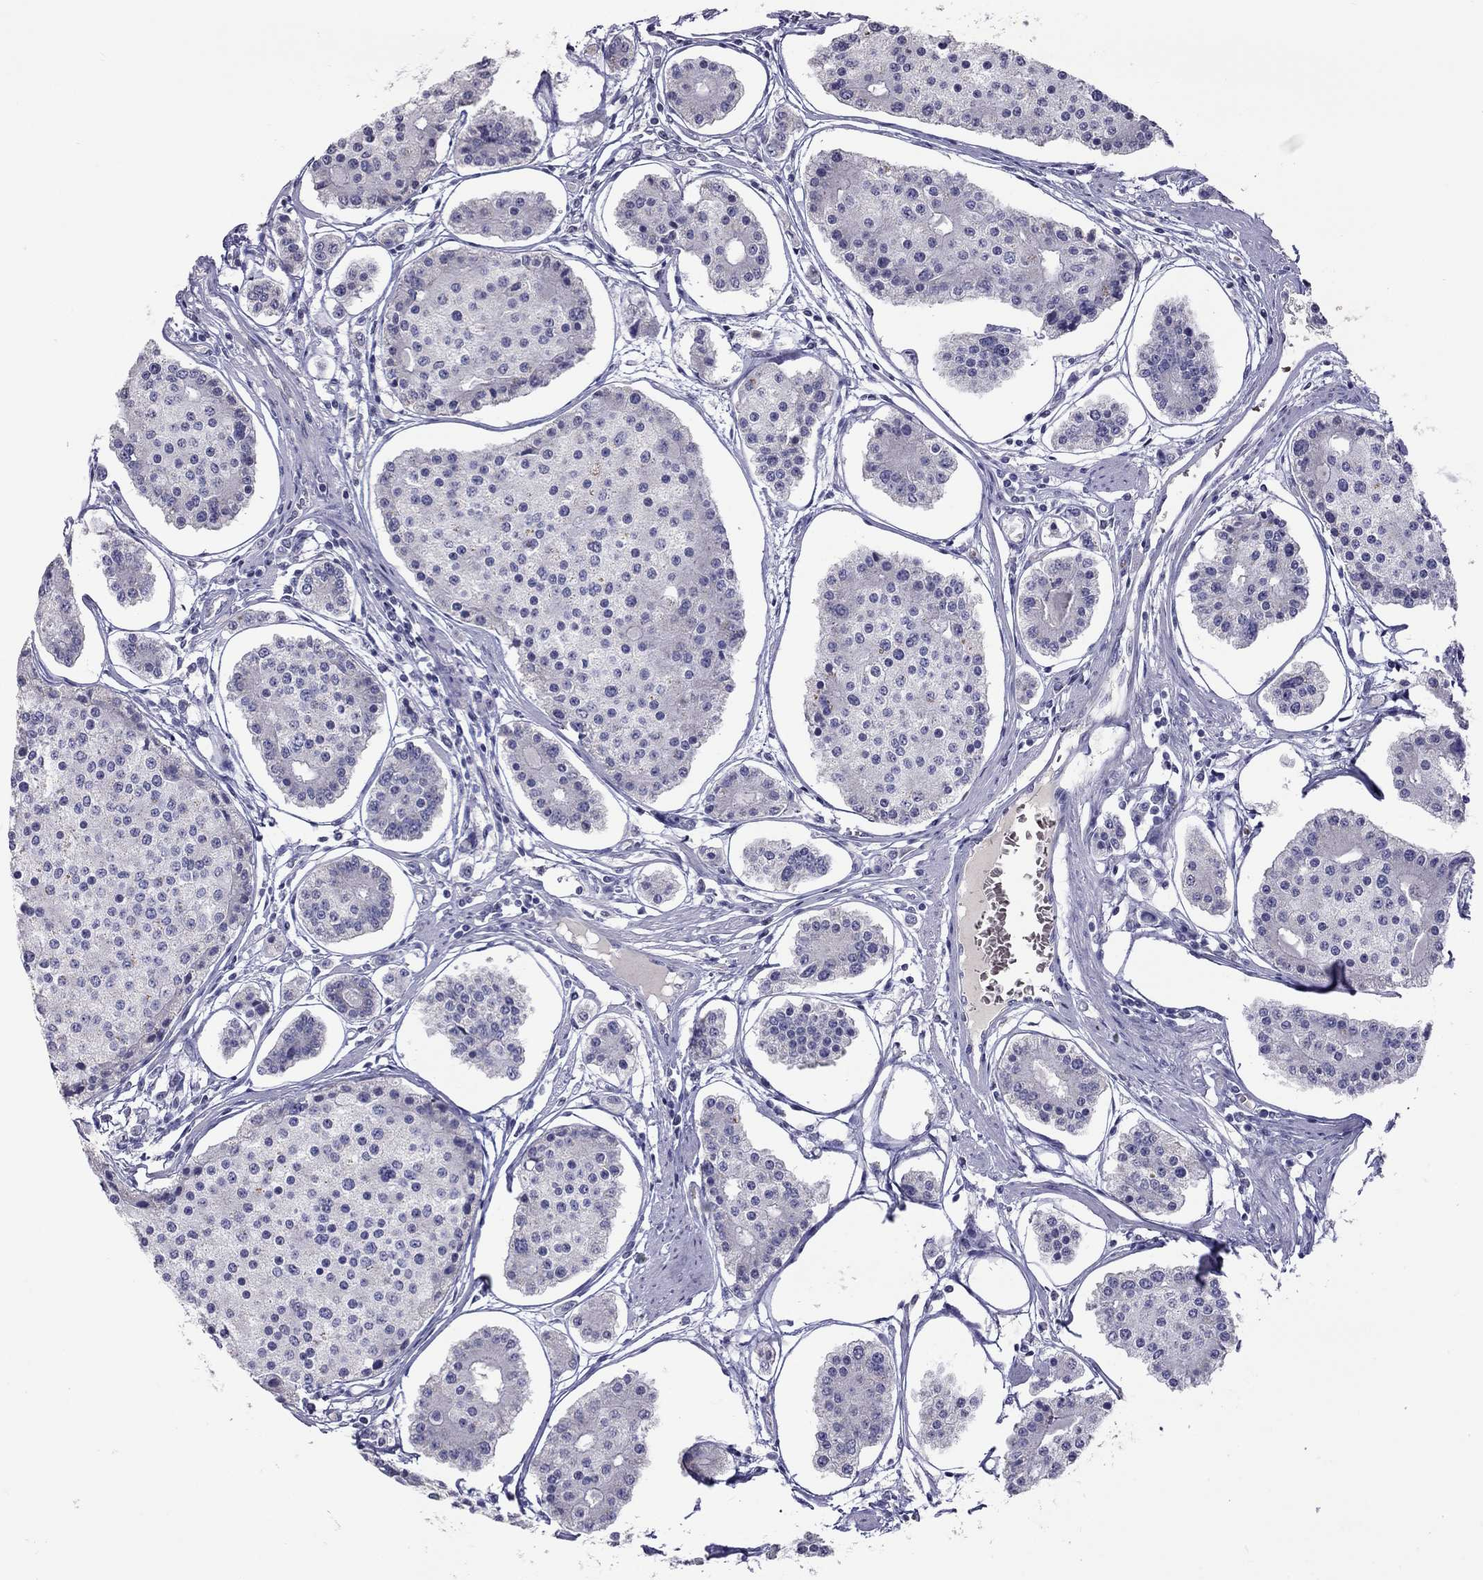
{"staining": {"intensity": "negative", "quantity": "none", "location": "none"}, "tissue": "carcinoid", "cell_type": "Tumor cells", "image_type": "cancer", "snomed": [{"axis": "morphology", "description": "Carcinoid, malignant, NOS"}, {"axis": "topography", "description": "Small intestine"}], "caption": "This image is of carcinoid stained with IHC to label a protein in brown with the nuclei are counter-stained blue. There is no expression in tumor cells.", "gene": "MUC16", "patient": {"sex": "female", "age": 65}}